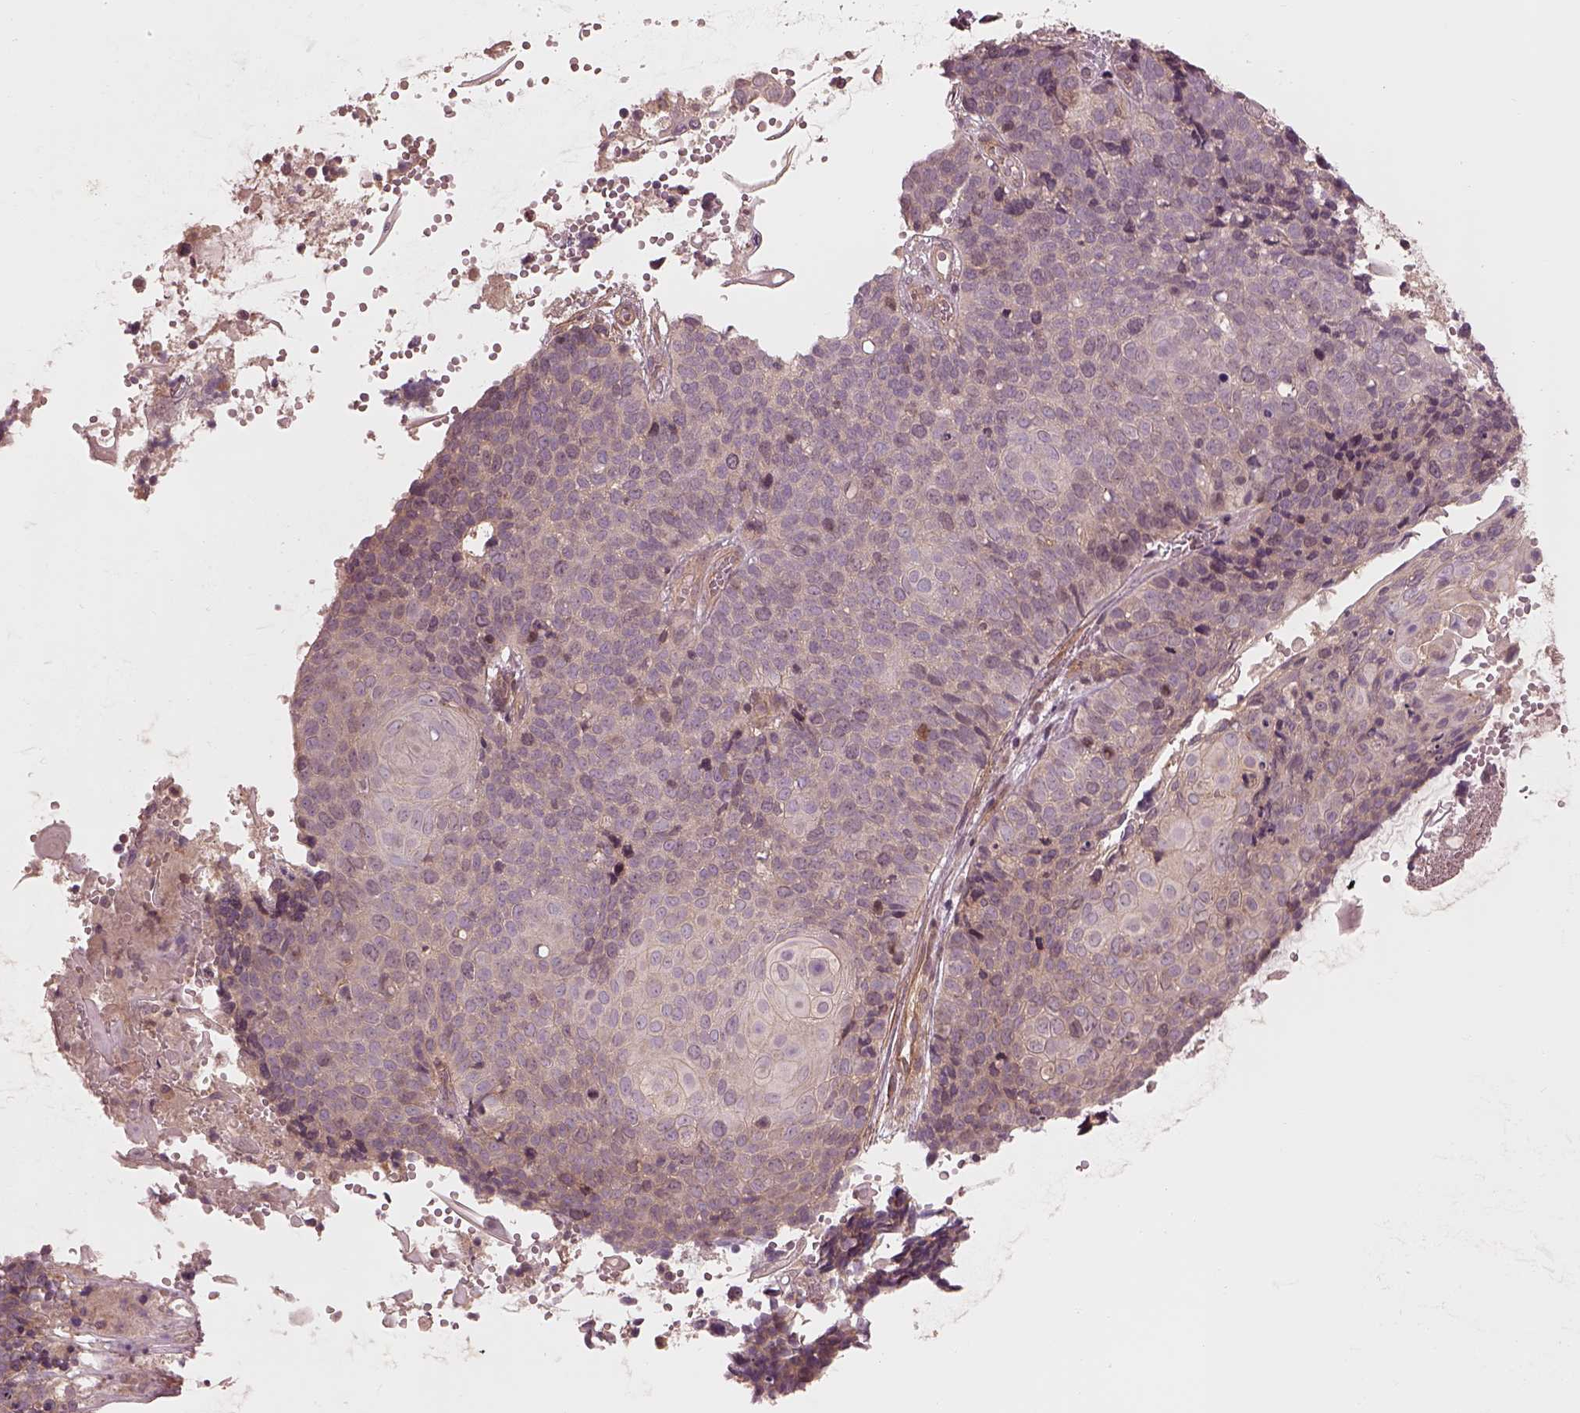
{"staining": {"intensity": "negative", "quantity": "none", "location": "none"}, "tissue": "cervical cancer", "cell_type": "Tumor cells", "image_type": "cancer", "snomed": [{"axis": "morphology", "description": "Squamous cell carcinoma, NOS"}, {"axis": "topography", "description": "Cervix"}], "caption": "This is an immunohistochemistry image of human squamous cell carcinoma (cervical). There is no staining in tumor cells.", "gene": "FAM107B", "patient": {"sex": "female", "age": 39}}